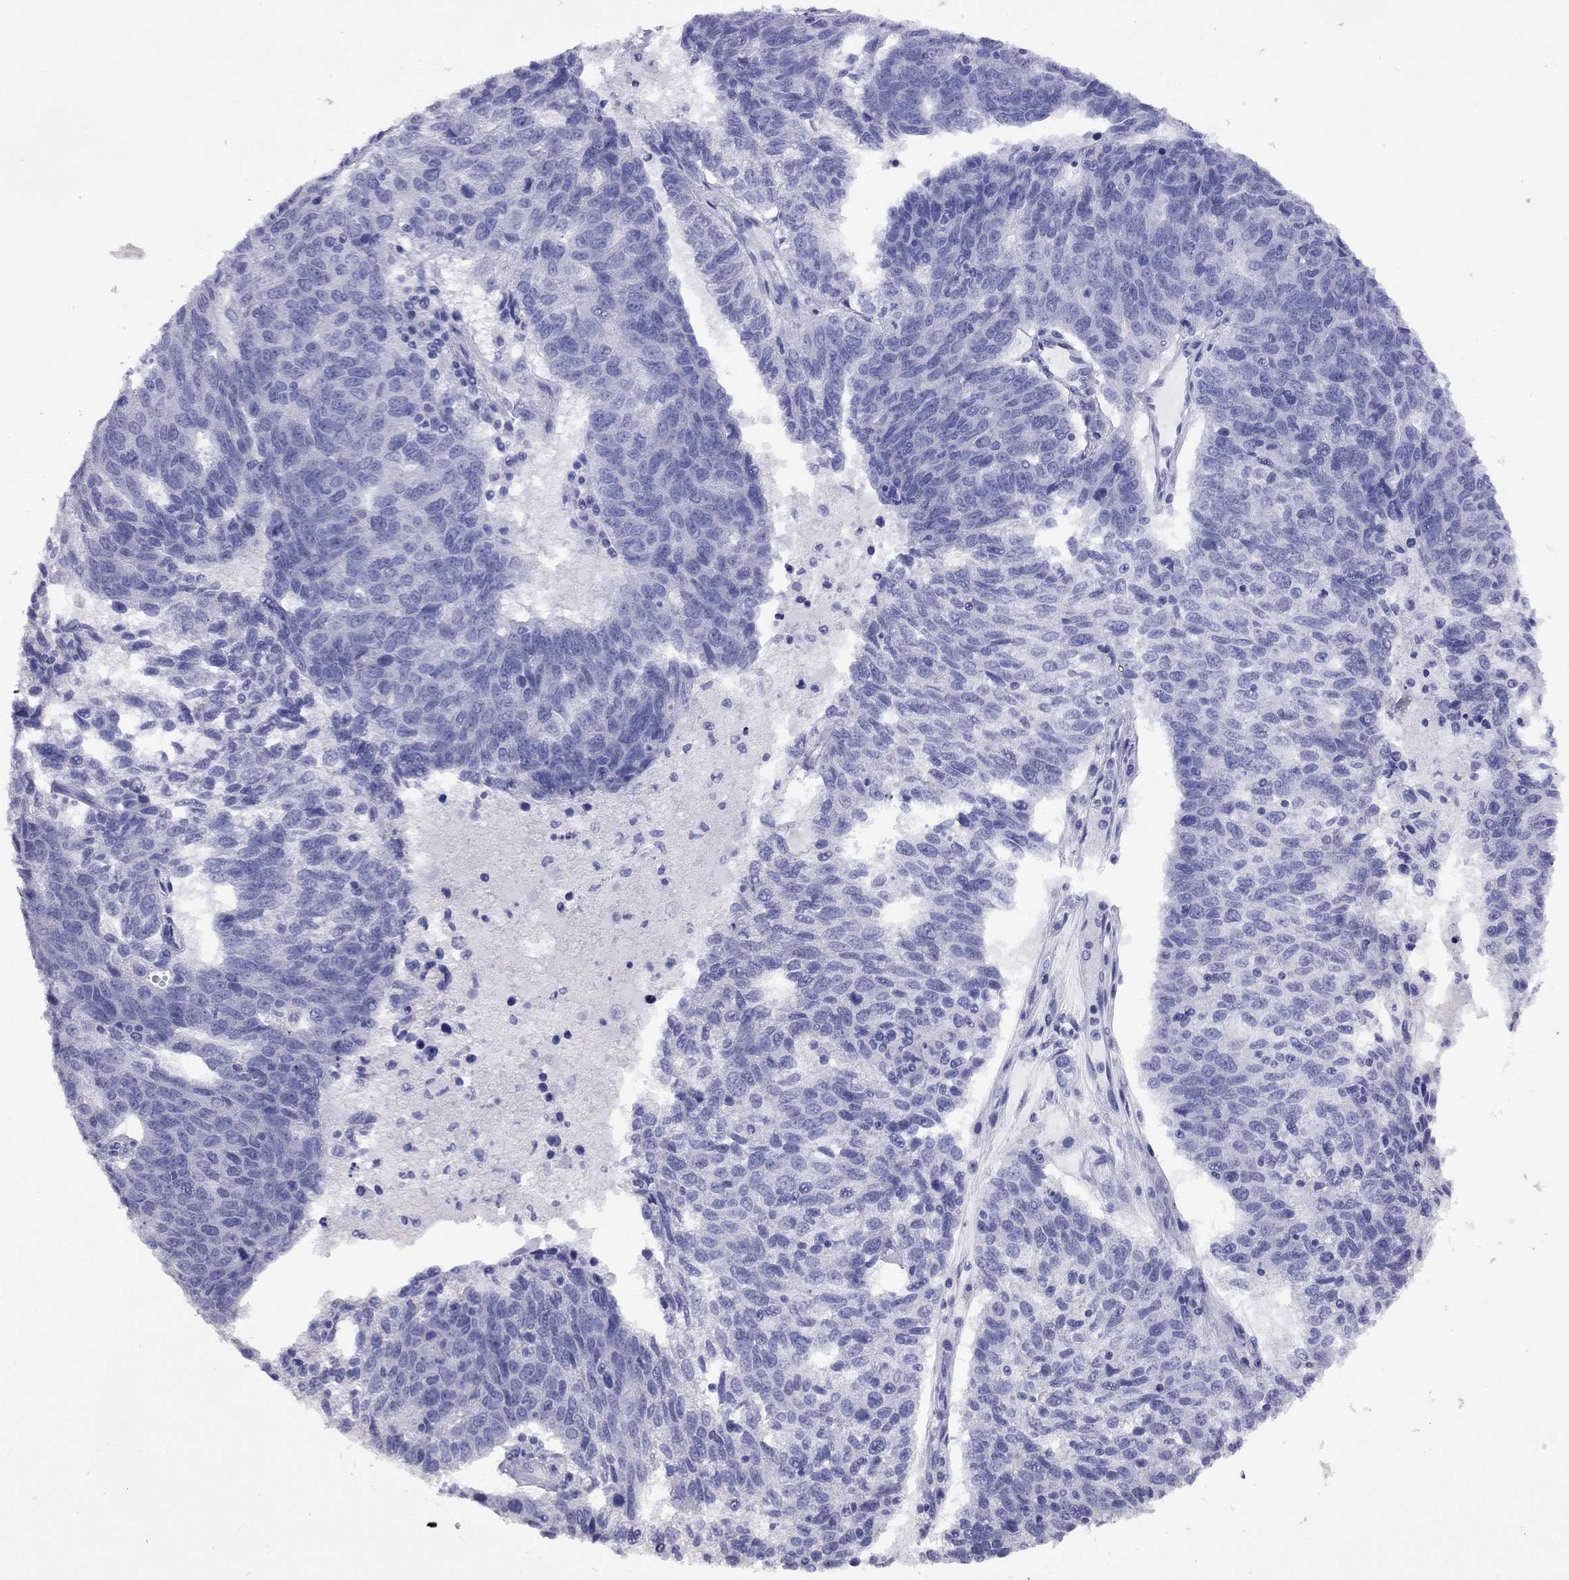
{"staining": {"intensity": "negative", "quantity": "none", "location": "none"}, "tissue": "ovarian cancer", "cell_type": "Tumor cells", "image_type": "cancer", "snomed": [{"axis": "morphology", "description": "Cystadenocarcinoma, serous, NOS"}, {"axis": "topography", "description": "Ovary"}], "caption": "High power microscopy histopathology image of an immunohistochemistry (IHC) histopathology image of ovarian cancer (serous cystadenocarcinoma), revealing no significant positivity in tumor cells.", "gene": "KIAA2012", "patient": {"sex": "female", "age": 71}}